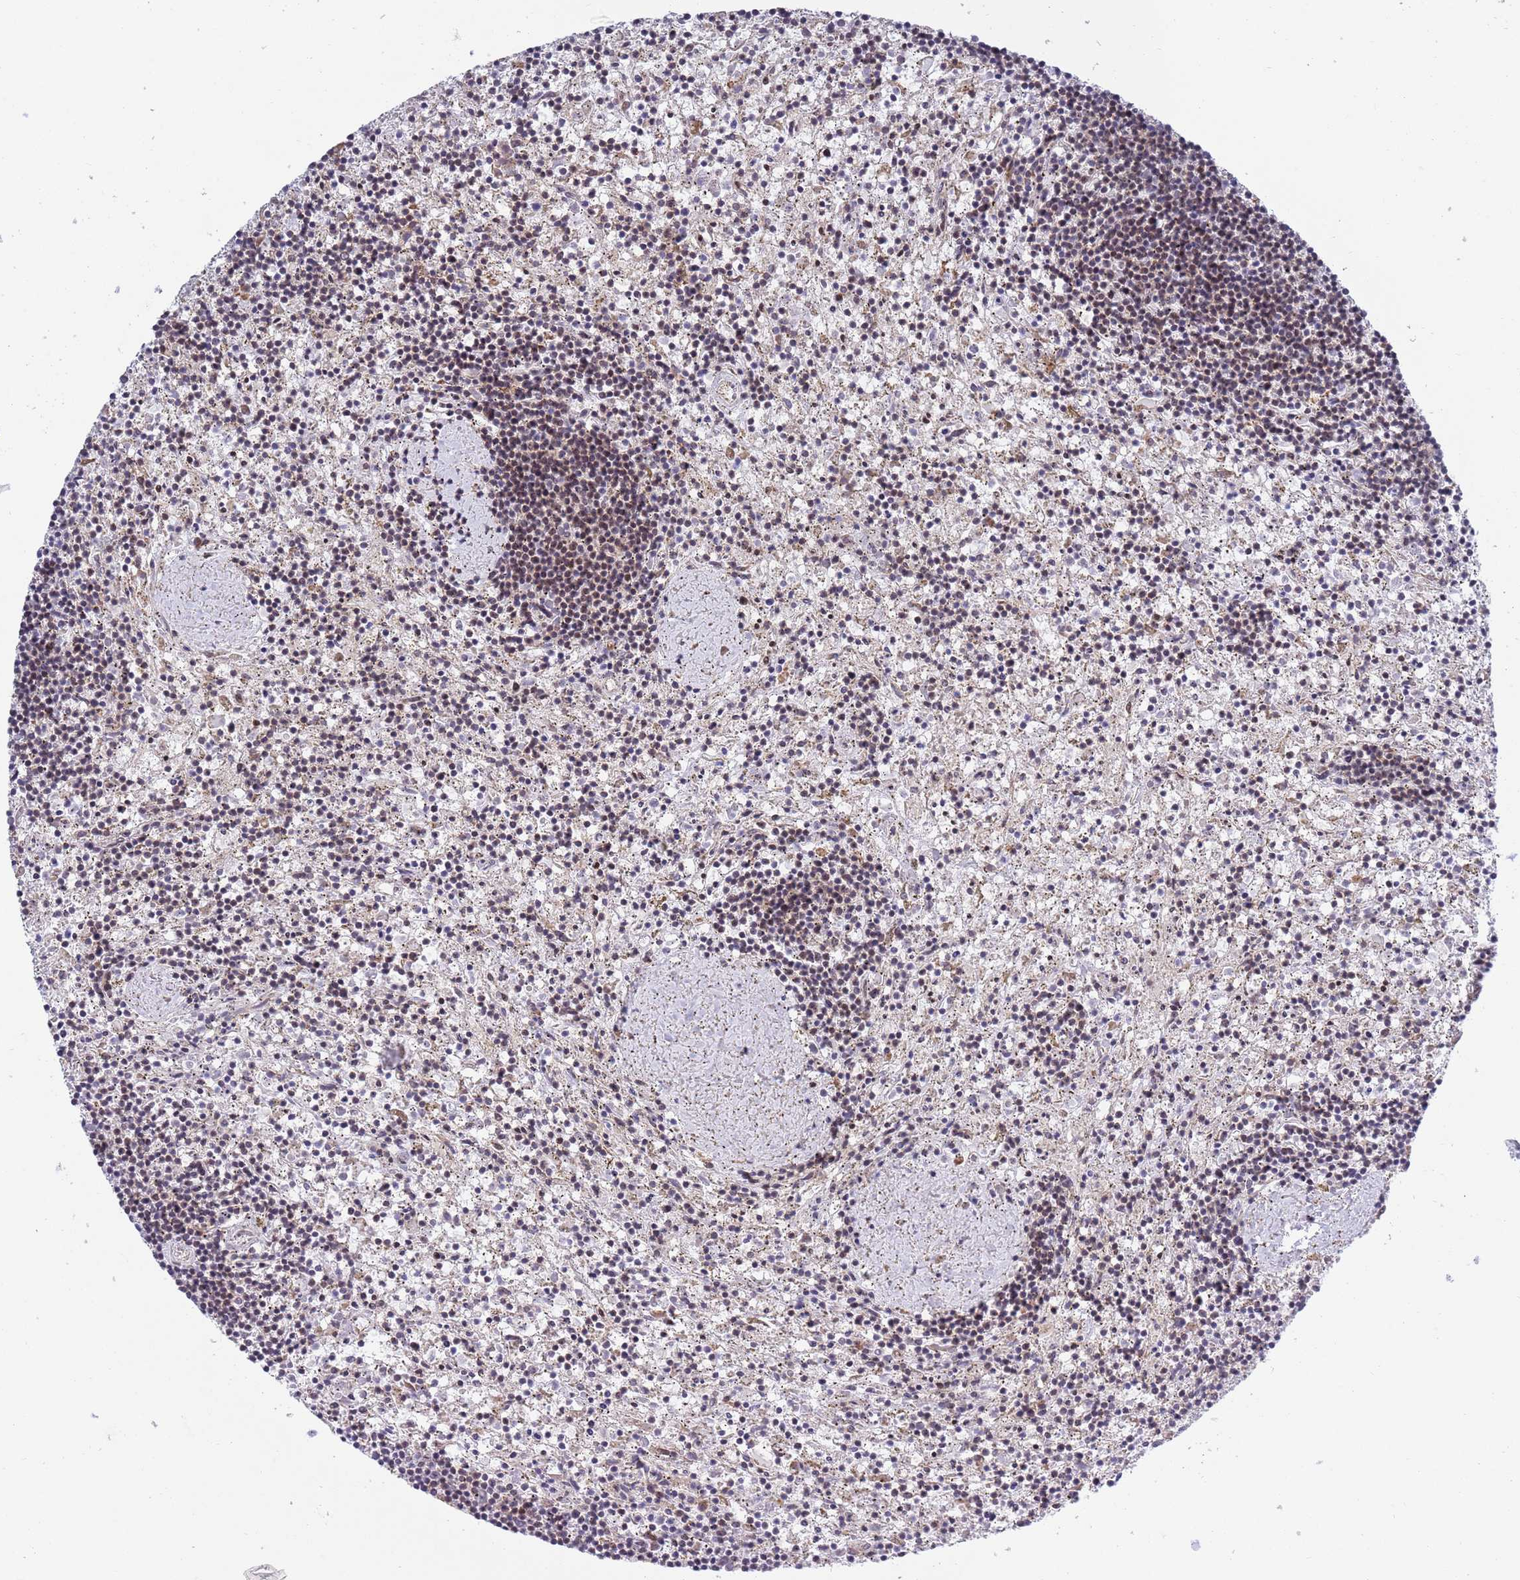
{"staining": {"intensity": "weak", "quantity": "25%-75%", "location": "nuclear"}, "tissue": "lymphoma", "cell_type": "Tumor cells", "image_type": "cancer", "snomed": [{"axis": "morphology", "description": "Malignant lymphoma, non-Hodgkin's type, Low grade"}, {"axis": "topography", "description": "Spleen"}], "caption": "Weak nuclear protein positivity is appreciated in approximately 25%-75% of tumor cells in lymphoma.", "gene": "TBX10", "patient": {"sex": "male", "age": 76}}